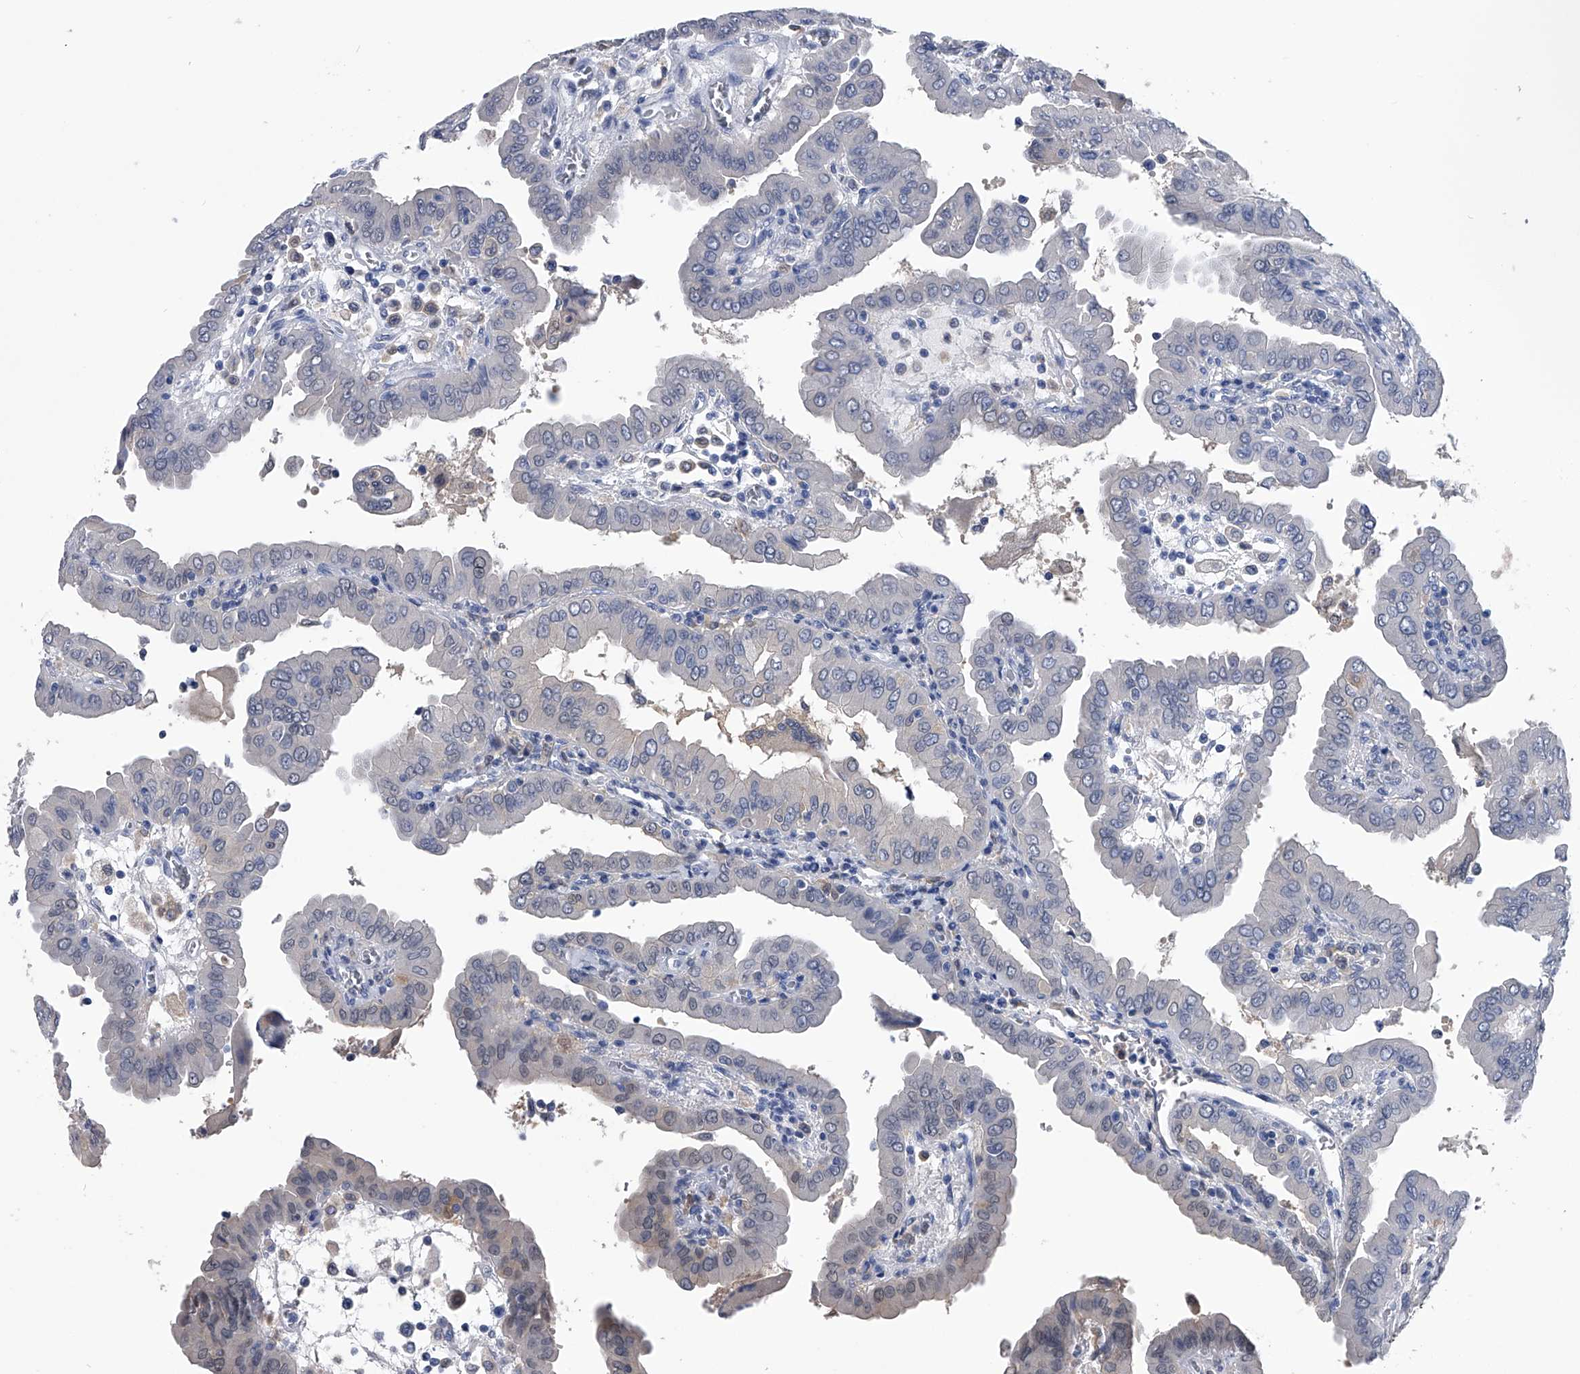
{"staining": {"intensity": "negative", "quantity": "none", "location": "none"}, "tissue": "thyroid cancer", "cell_type": "Tumor cells", "image_type": "cancer", "snomed": [{"axis": "morphology", "description": "Papillary adenocarcinoma, NOS"}, {"axis": "topography", "description": "Thyroid gland"}], "caption": "Thyroid cancer was stained to show a protein in brown. There is no significant positivity in tumor cells.", "gene": "PDXK", "patient": {"sex": "male", "age": 33}}